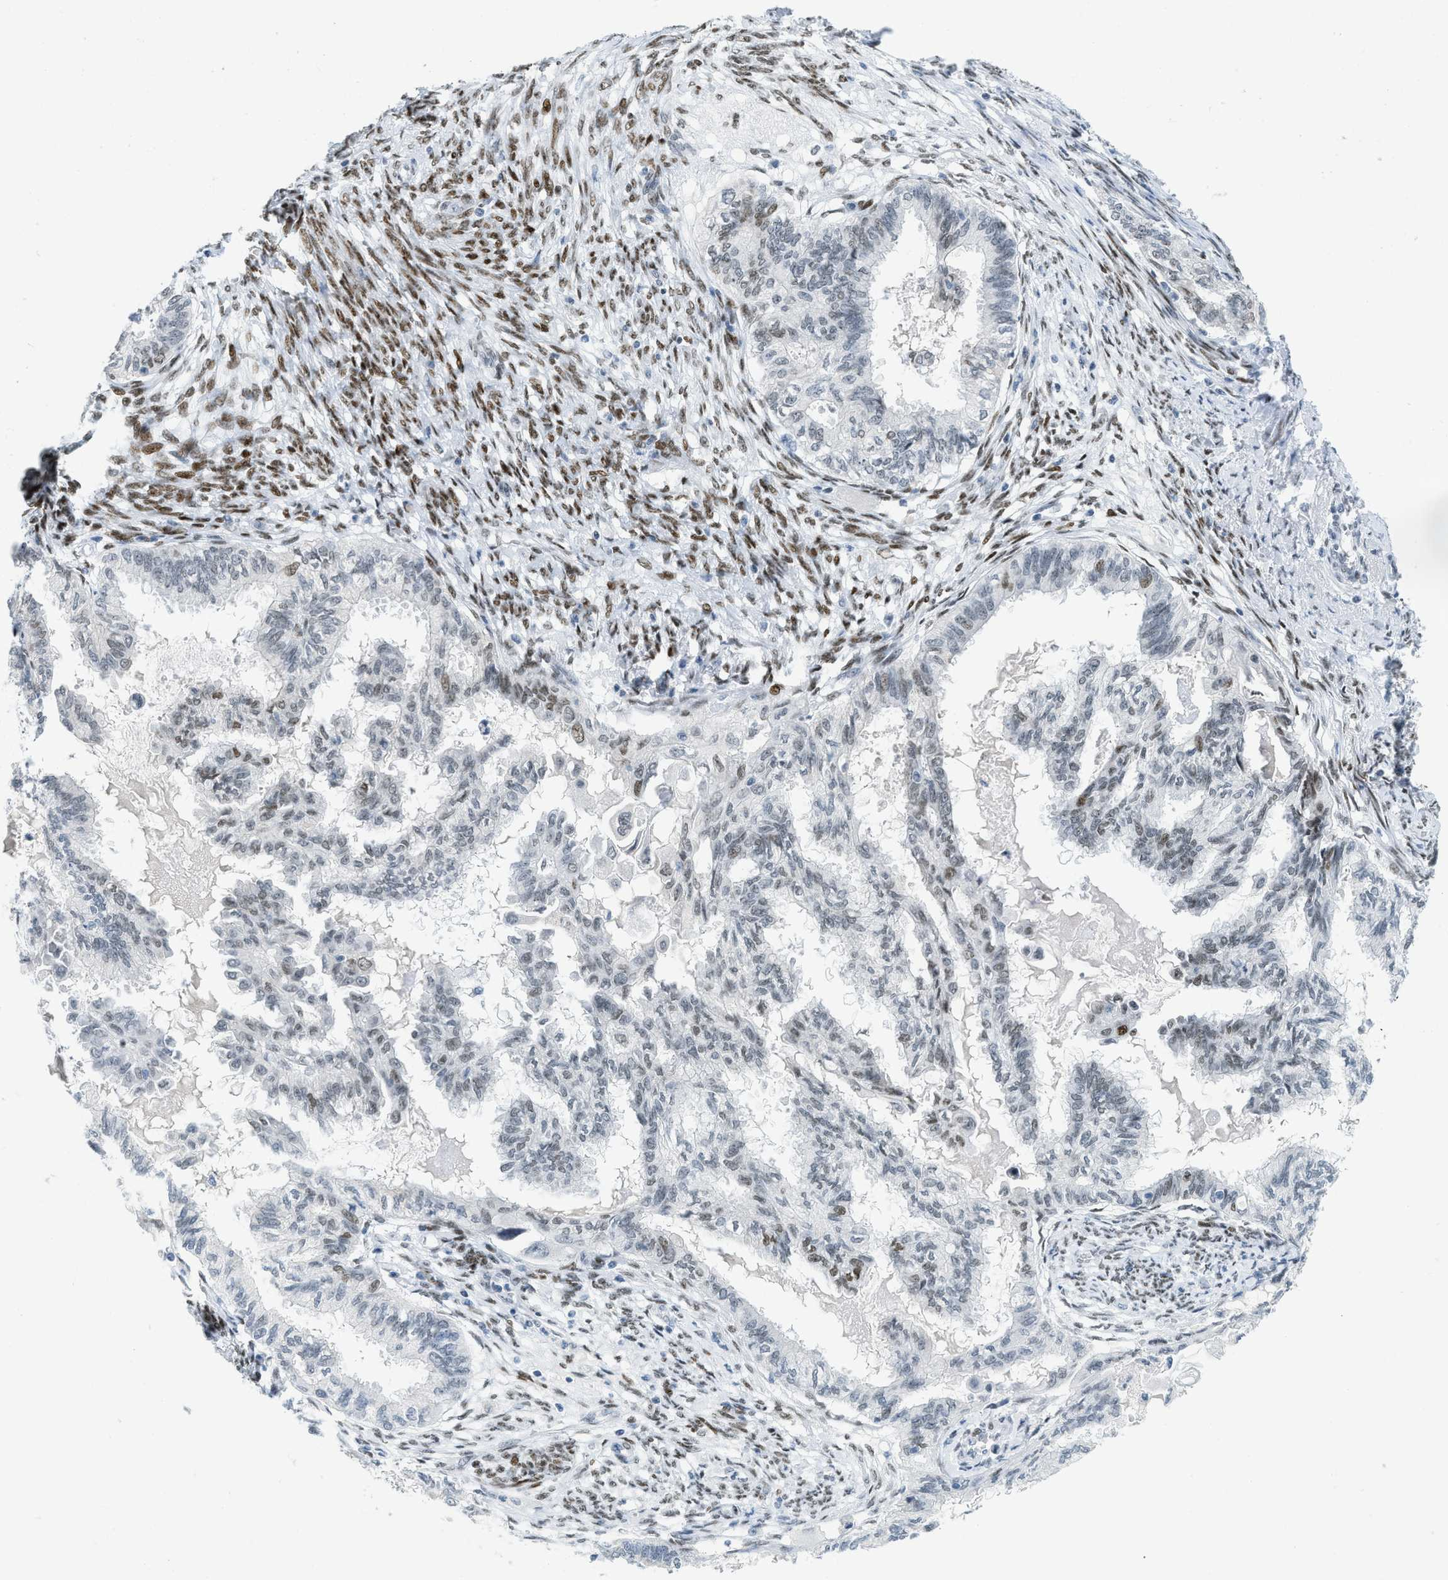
{"staining": {"intensity": "moderate", "quantity": "<25%", "location": "nuclear"}, "tissue": "cervical cancer", "cell_type": "Tumor cells", "image_type": "cancer", "snomed": [{"axis": "morphology", "description": "Normal tissue, NOS"}, {"axis": "morphology", "description": "Adenocarcinoma, NOS"}, {"axis": "topography", "description": "Cervix"}, {"axis": "topography", "description": "Endometrium"}], "caption": "Adenocarcinoma (cervical) tissue exhibits moderate nuclear positivity in approximately <25% of tumor cells", "gene": "PBX1", "patient": {"sex": "female", "age": 86}}